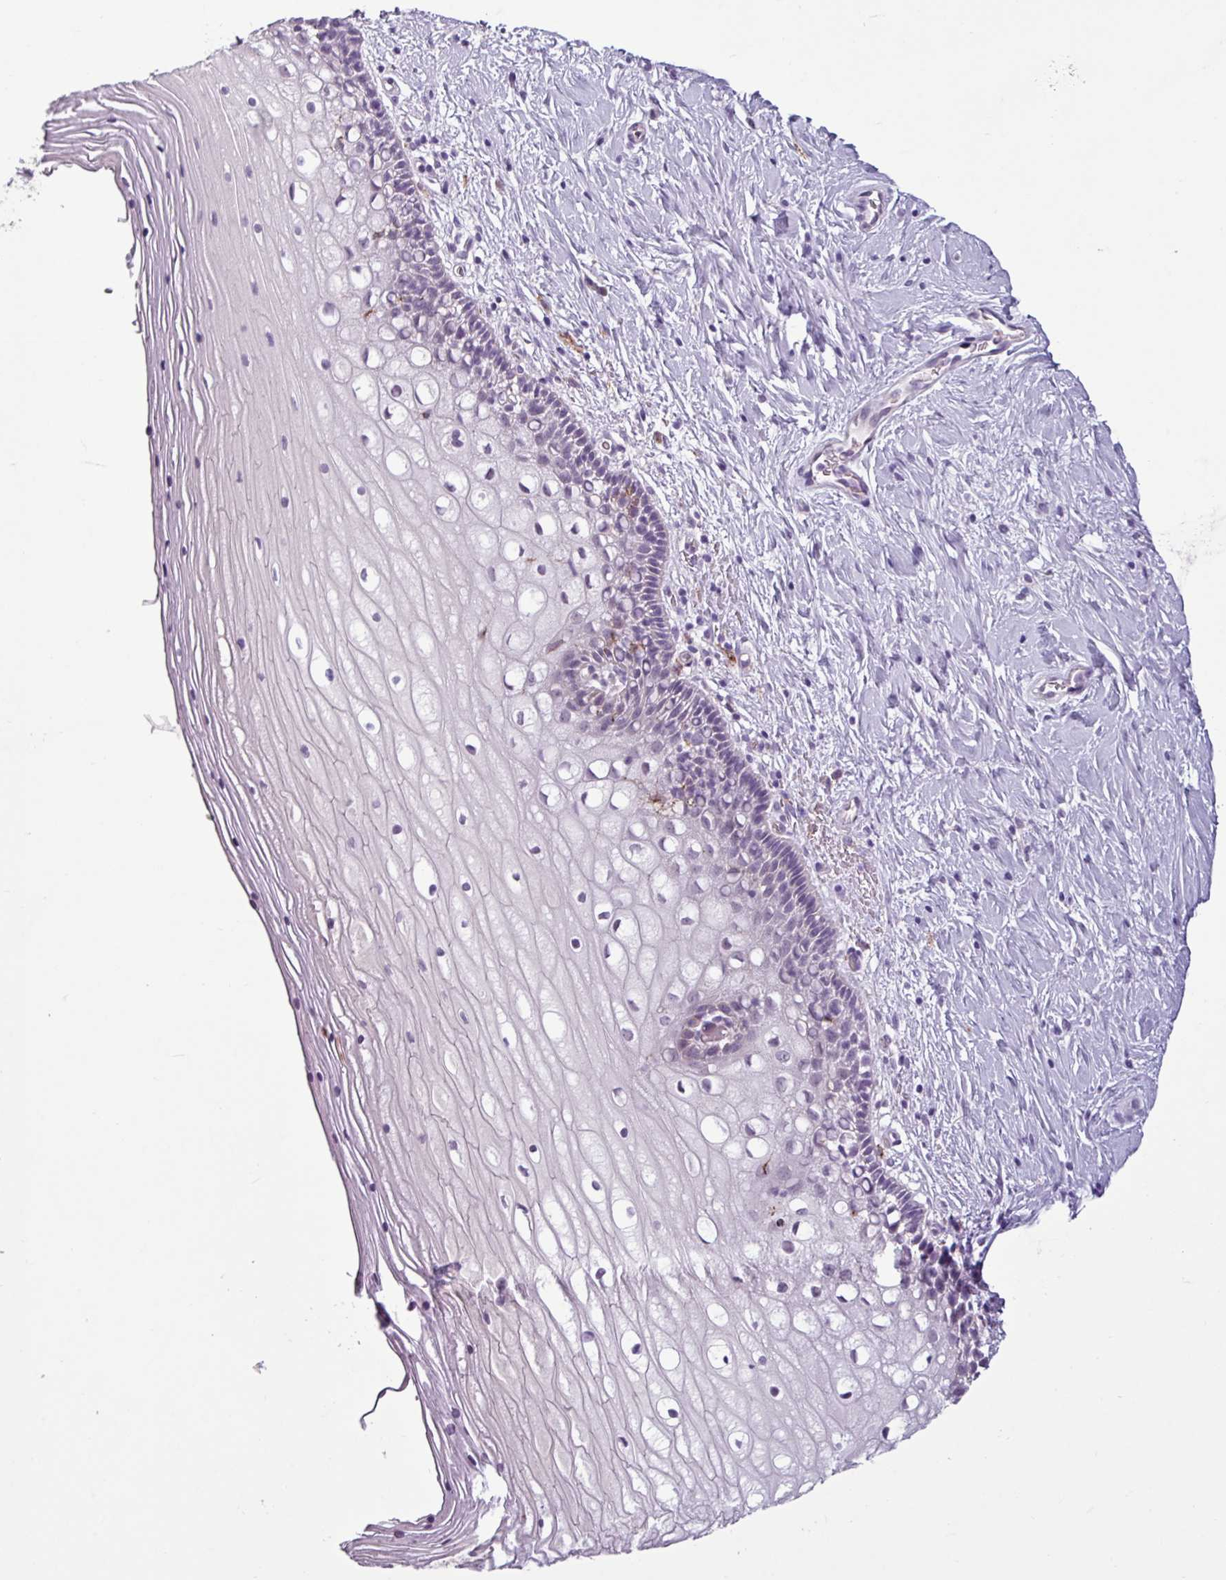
{"staining": {"intensity": "weak", "quantity": "25%-75%", "location": "cytoplasmic/membranous"}, "tissue": "cervix", "cell_type": "Glandular cells", "image_type": "normal", "snomed": [{"axis": "morphology", "description": "Normal tissue, NOS"}, {"axis": "topography", "description": "Cervix"}], "caption": "Glandular cells demonstrate weak cytoplasmic/membranous staining in approximately 25%-75% of cells in unremarkable cervix. (DAB (3,3'-diaminobenzidine) IHC with brightfield microscopy, high magnification).", "gene": "C9orf24", "patient": {"sex": "female", "age": 36}}